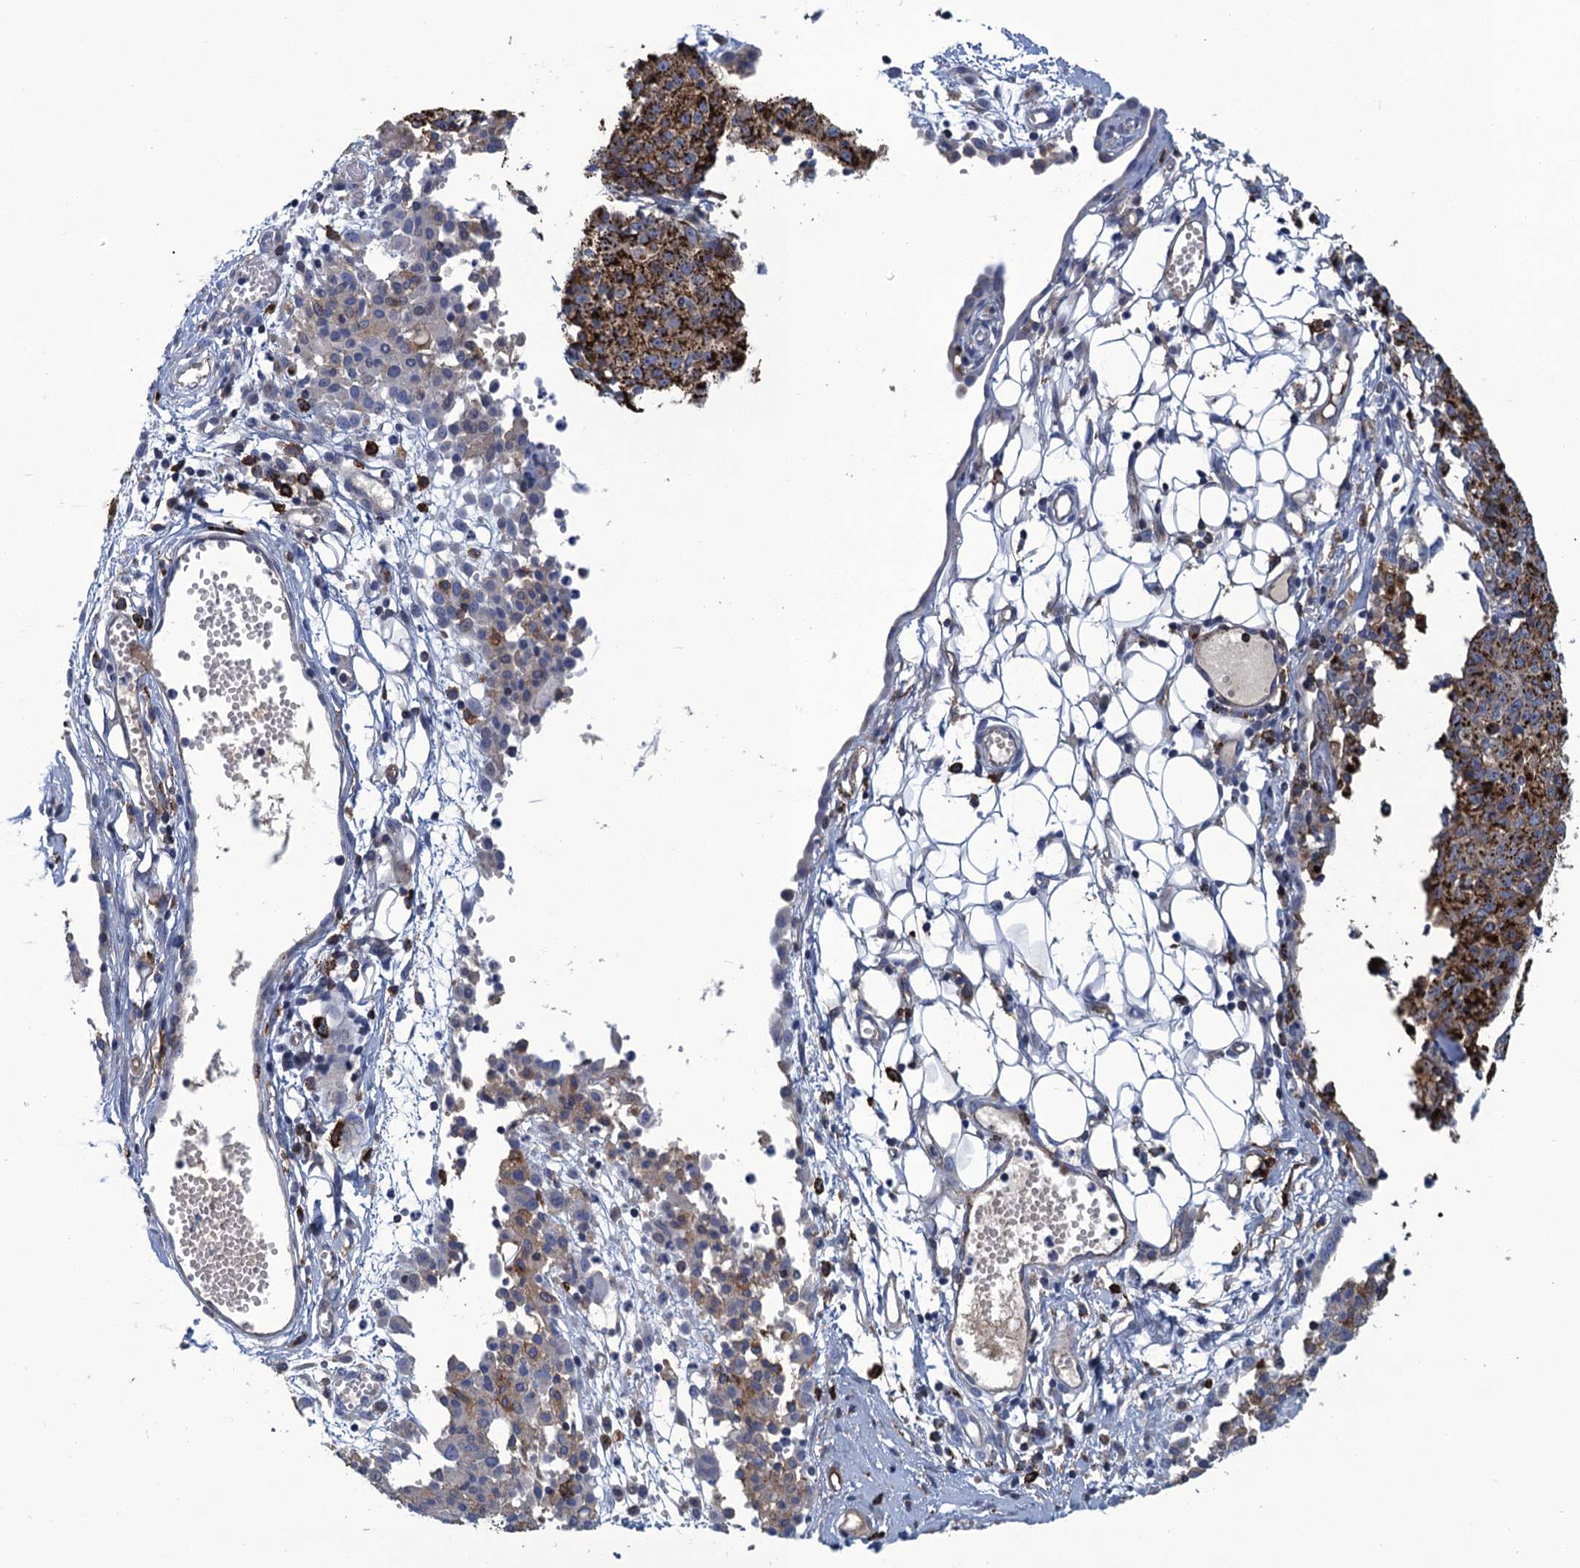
{"staining": {"intensity": "moderate", "quantity": ">75%", "location": "cytoplasmic/membranous"}, "tissue": "ovarian cancer", "cell_type": "Tumor cells", "image_type": "cancer", "snomed": [{"axis": "morphology", "description": "Carcinoma, endometroid"}, {"axis": "topography", "description": "Ovary"}], "caption": "This is a histology image of IHC staining of ovarian cancer (endometroid carcinoma), which shows moderate staining in the cytoplasmic/membranous of tumor cells.", "gene": "DNHD1", "patient": {"sex": "female", "age": 42}}